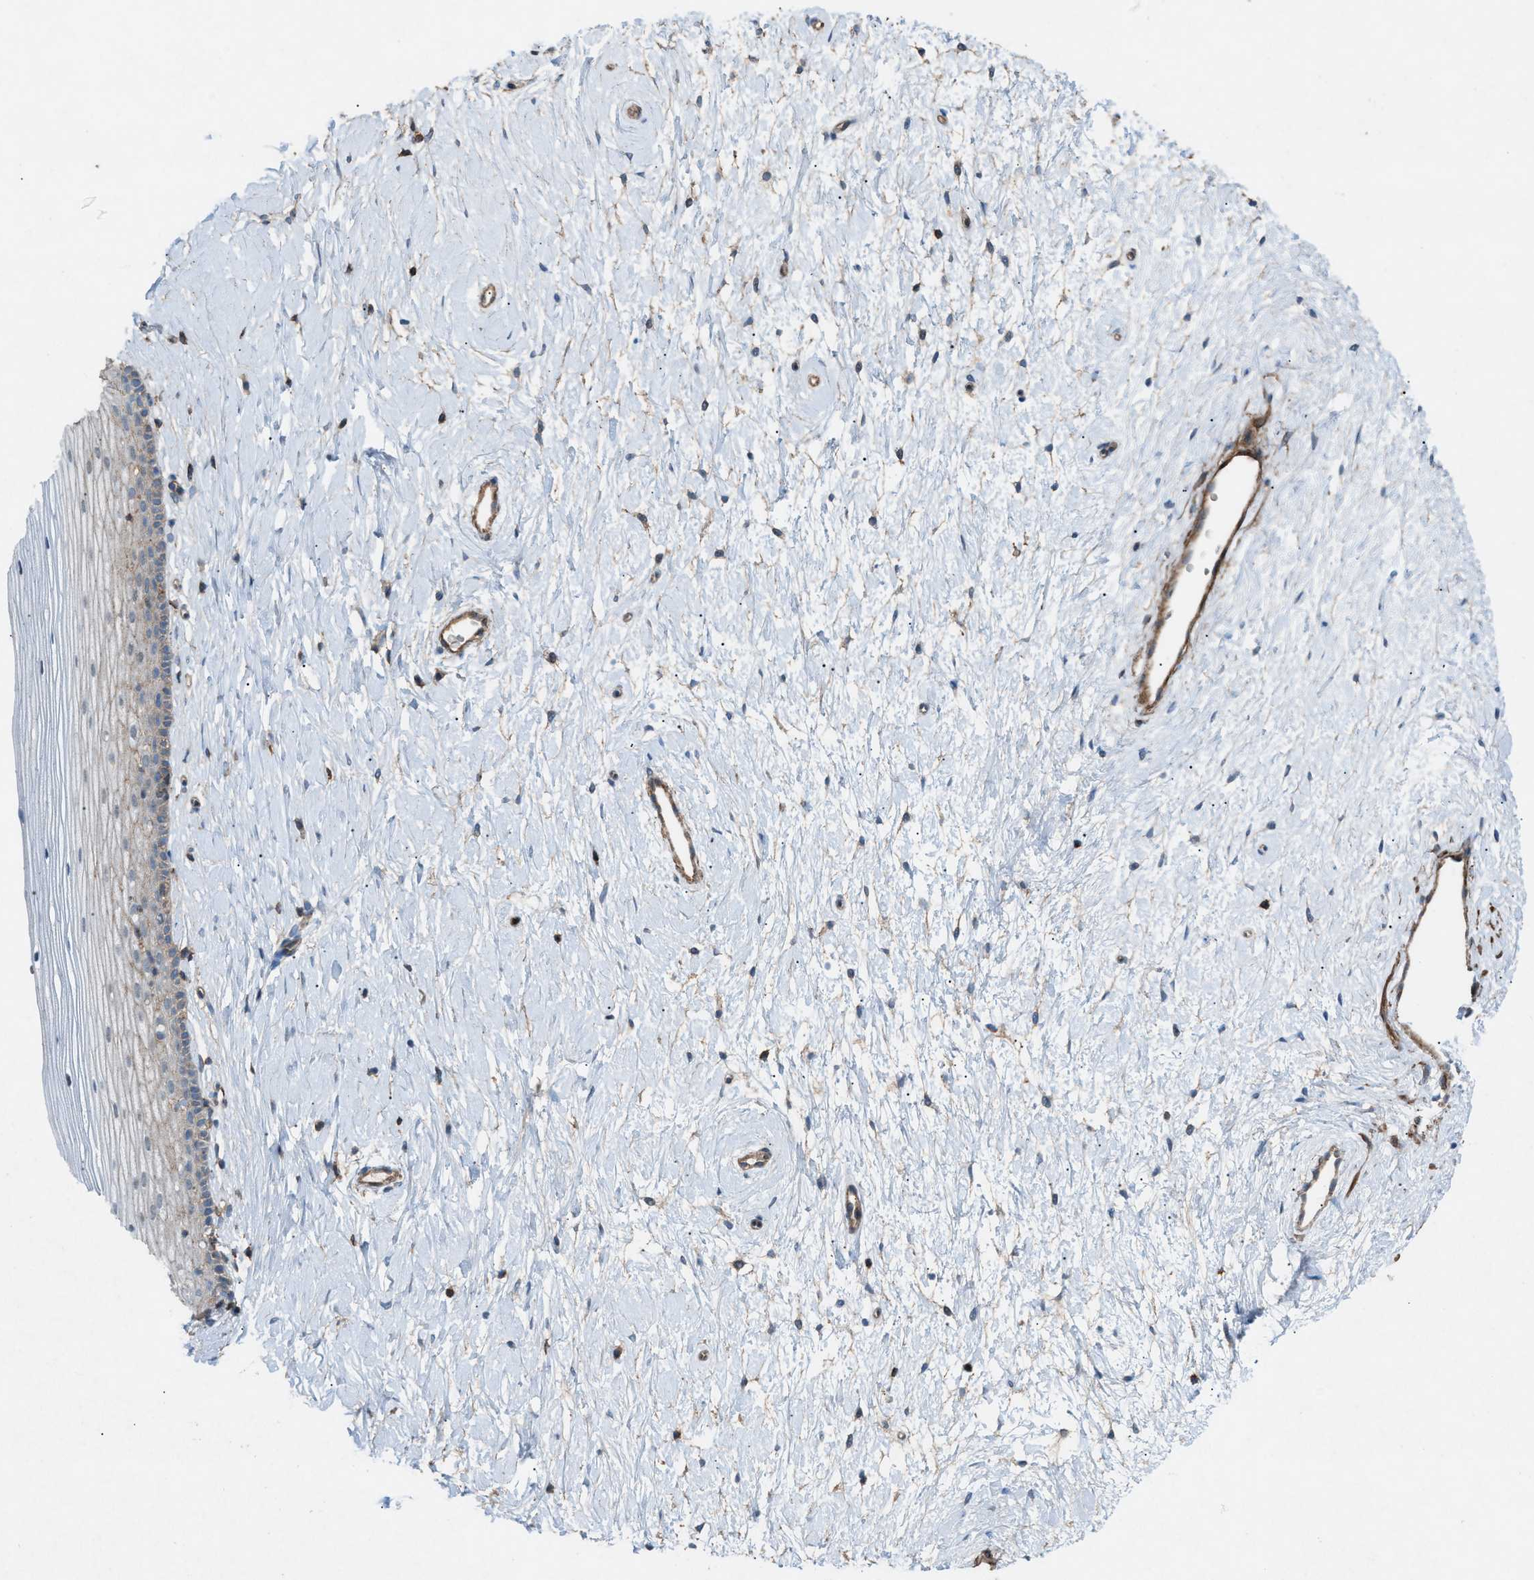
{"staining": {"intensity": "weak", "quantity": "<25%", "location": "cytoplasmic/membranous"}, "tissue": "cervix", "cell_type": "Squamous epithelial cells", "image_type": "normal", "snomed": [{"axis": "morphology", "description": "Normal tissue, NOS"}, {"axis": "topography", "description": "Cervix"}], "caption": "This photomicrograph is of normal cervix stained with immunohistochemistry to label a protein in brown with the nuclei are counter-stained blue. There is no expression in squamous epithelial cells. (Stains: DAB immunohistochemistry with hematoxylin counter stain, Microscopy: brightfield microscopy at high magnification).", "gene": "NCK2", "patient": {"sex": "female", "age": 39}}